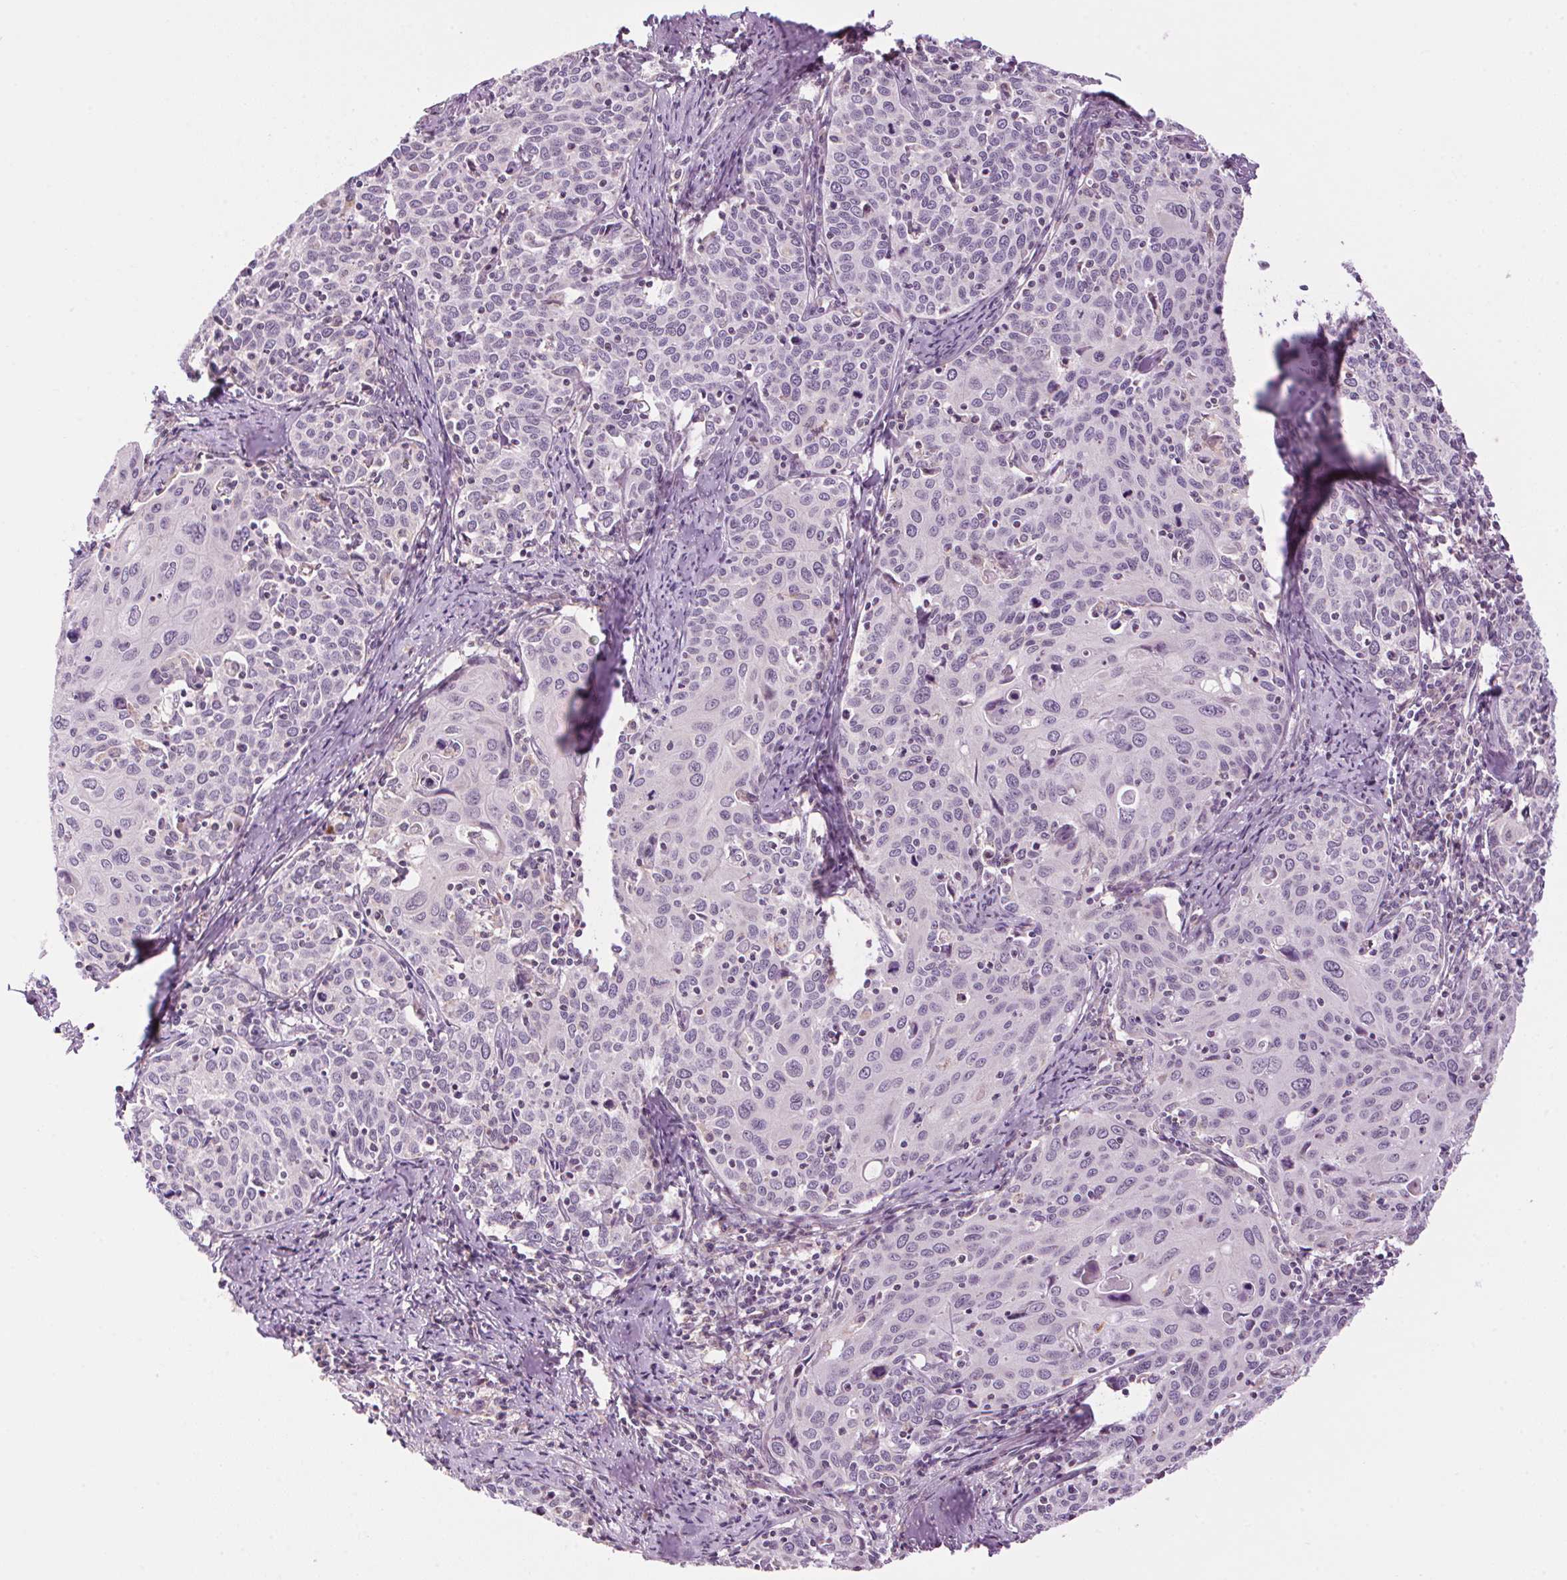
{"staining": {"intensity": "negative", "quantity": "none", "location": "none"}, "tissue": "cervical cancer", "cell_type": "Tumor cells", "image_type": "cancer", "snomed": [{"axis": "morphology", "description": "Squamous cell carcinoma, NOS"}, {"axis": "topography", "description": "Cervix"}], "caption": "Human cervical cancer stained for a protein using IHC exhibits no positivity in tumor cells.", "gene": "SMIM13", "patient": {"sex": "female", "age": 62}}